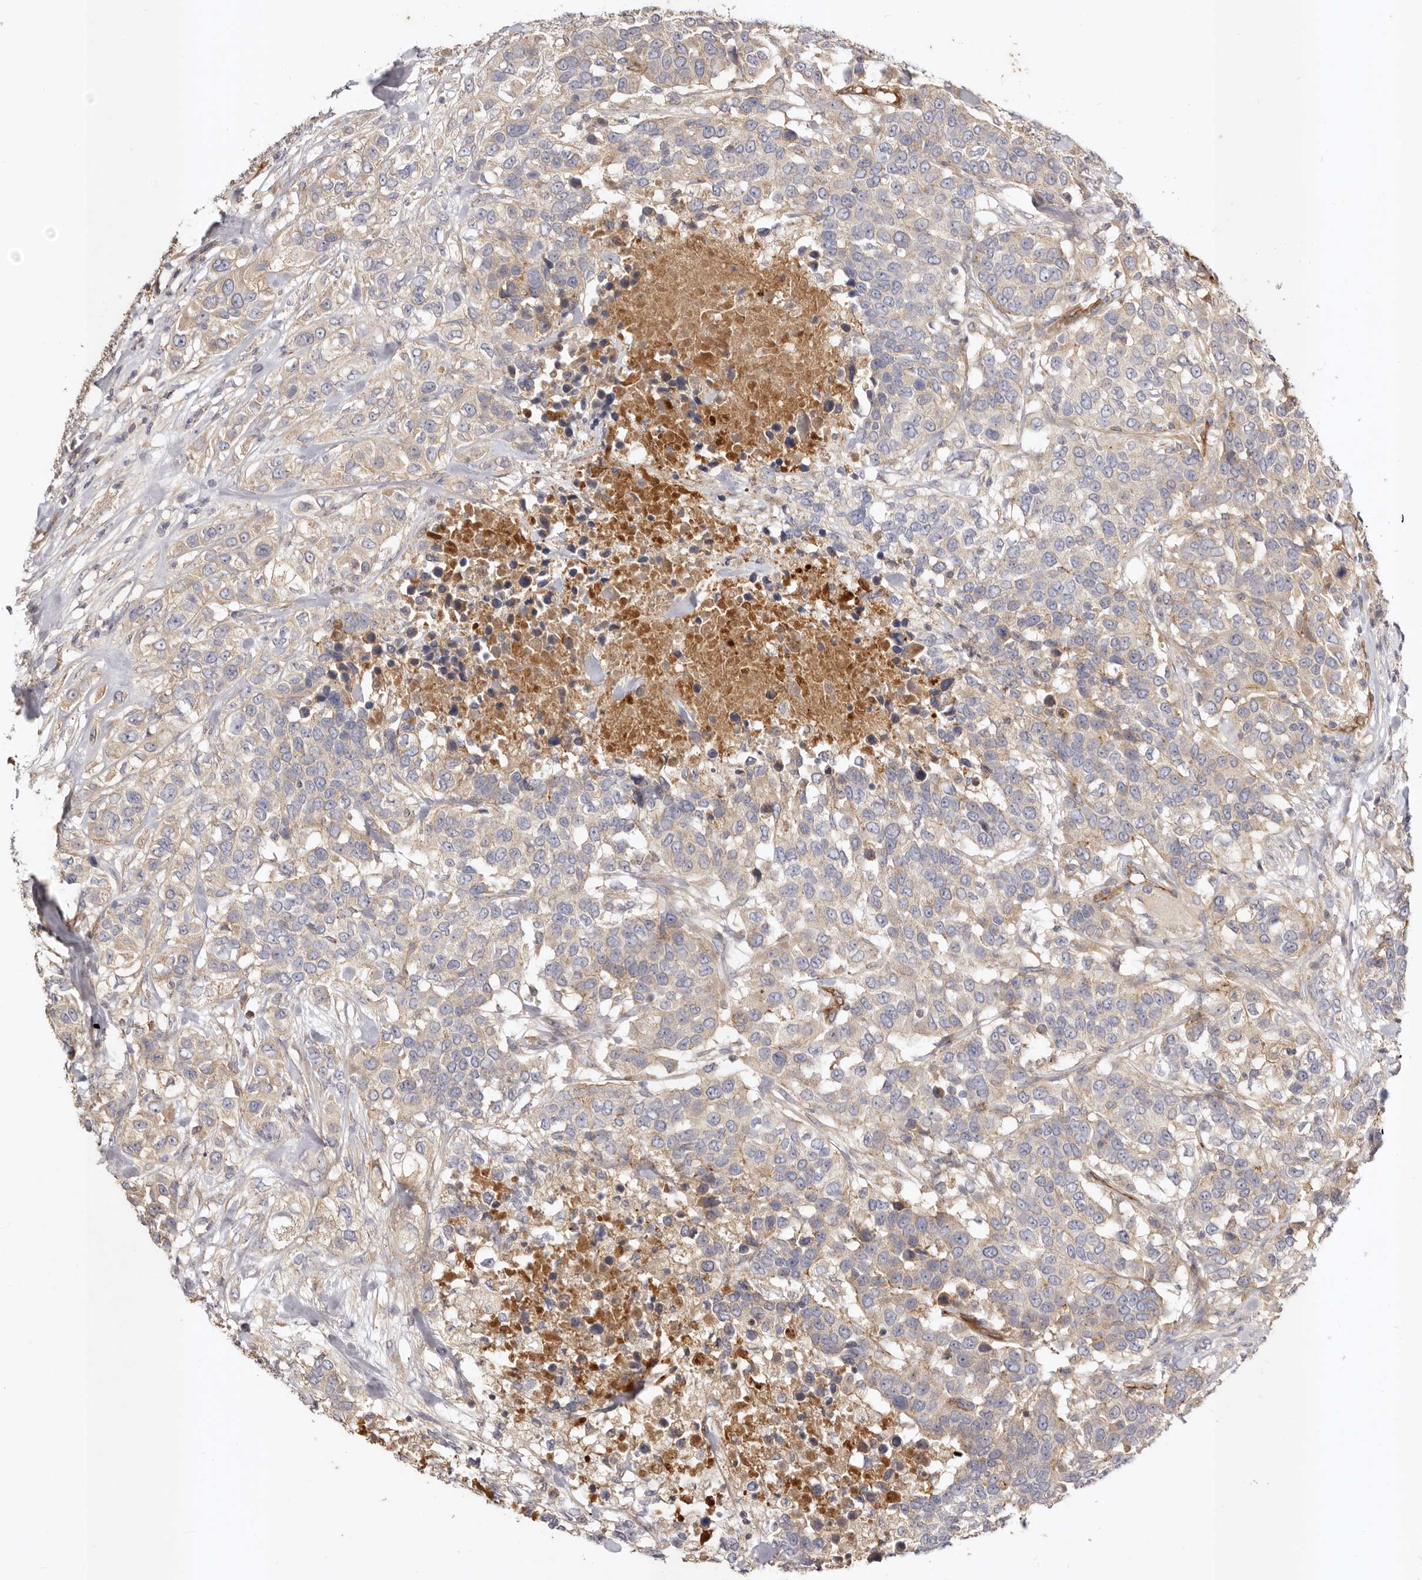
{"staining": {"intensity": "weak", "quantity": ">75%", "location": "cytoplasmic/membranous"}, "tissue": "urothelial cancer", "cell_type": "Tumor cells", "image_type": "cancer", "snomed": [{"axis": "morphology", "description": "Urothelial carcinoma, High grade"}, {"axis": "topography", "description": "Urinary bladder"}], "caption": "Urothelial carcinoma (high-grade) was stained to show a protein in brown. There is low levels of weak cytoplasmic/membranous staining in approximately >75% of tumor cells.", "gene": "ADAMTS9", "patient": {"sex": "female", "age": 80}}